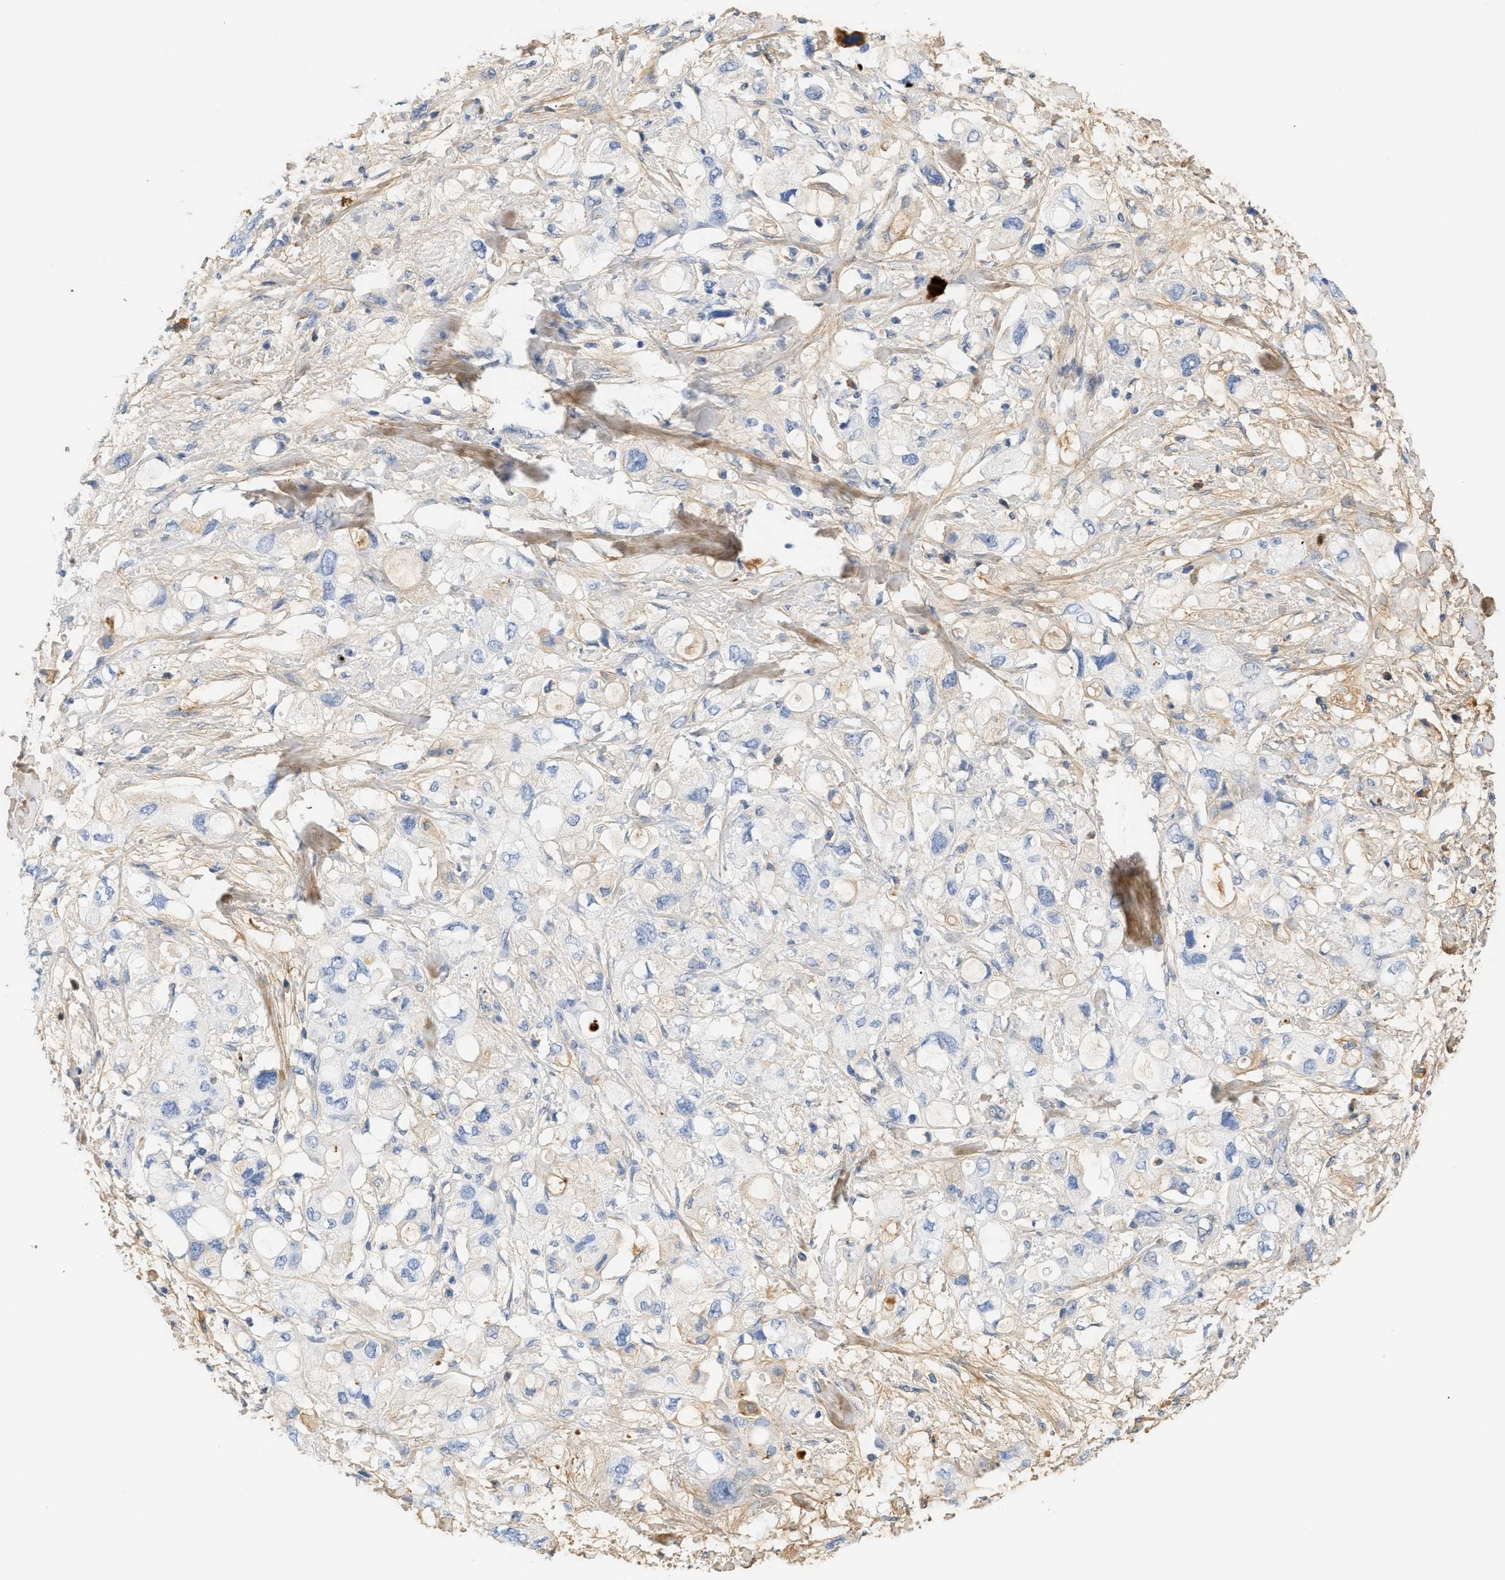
{"staining": {"intensity": "negative", "quantity": "none", "location": "none"}, "tissue": "pancreatic cancer", "cell_type": "Tumor cells", "image_type": "cancer", "snomed": [{"axis": "morphology", "description": "Adenocarcinoma, NOS"}, {"axis": "topography", "description": "Pancreas"}], "caption": "There is no significant positivity in tumor cells of adenocarcinoma (pancreatic).", "gene": "CFH", "patient": {"sex": "female", "age": 56}}